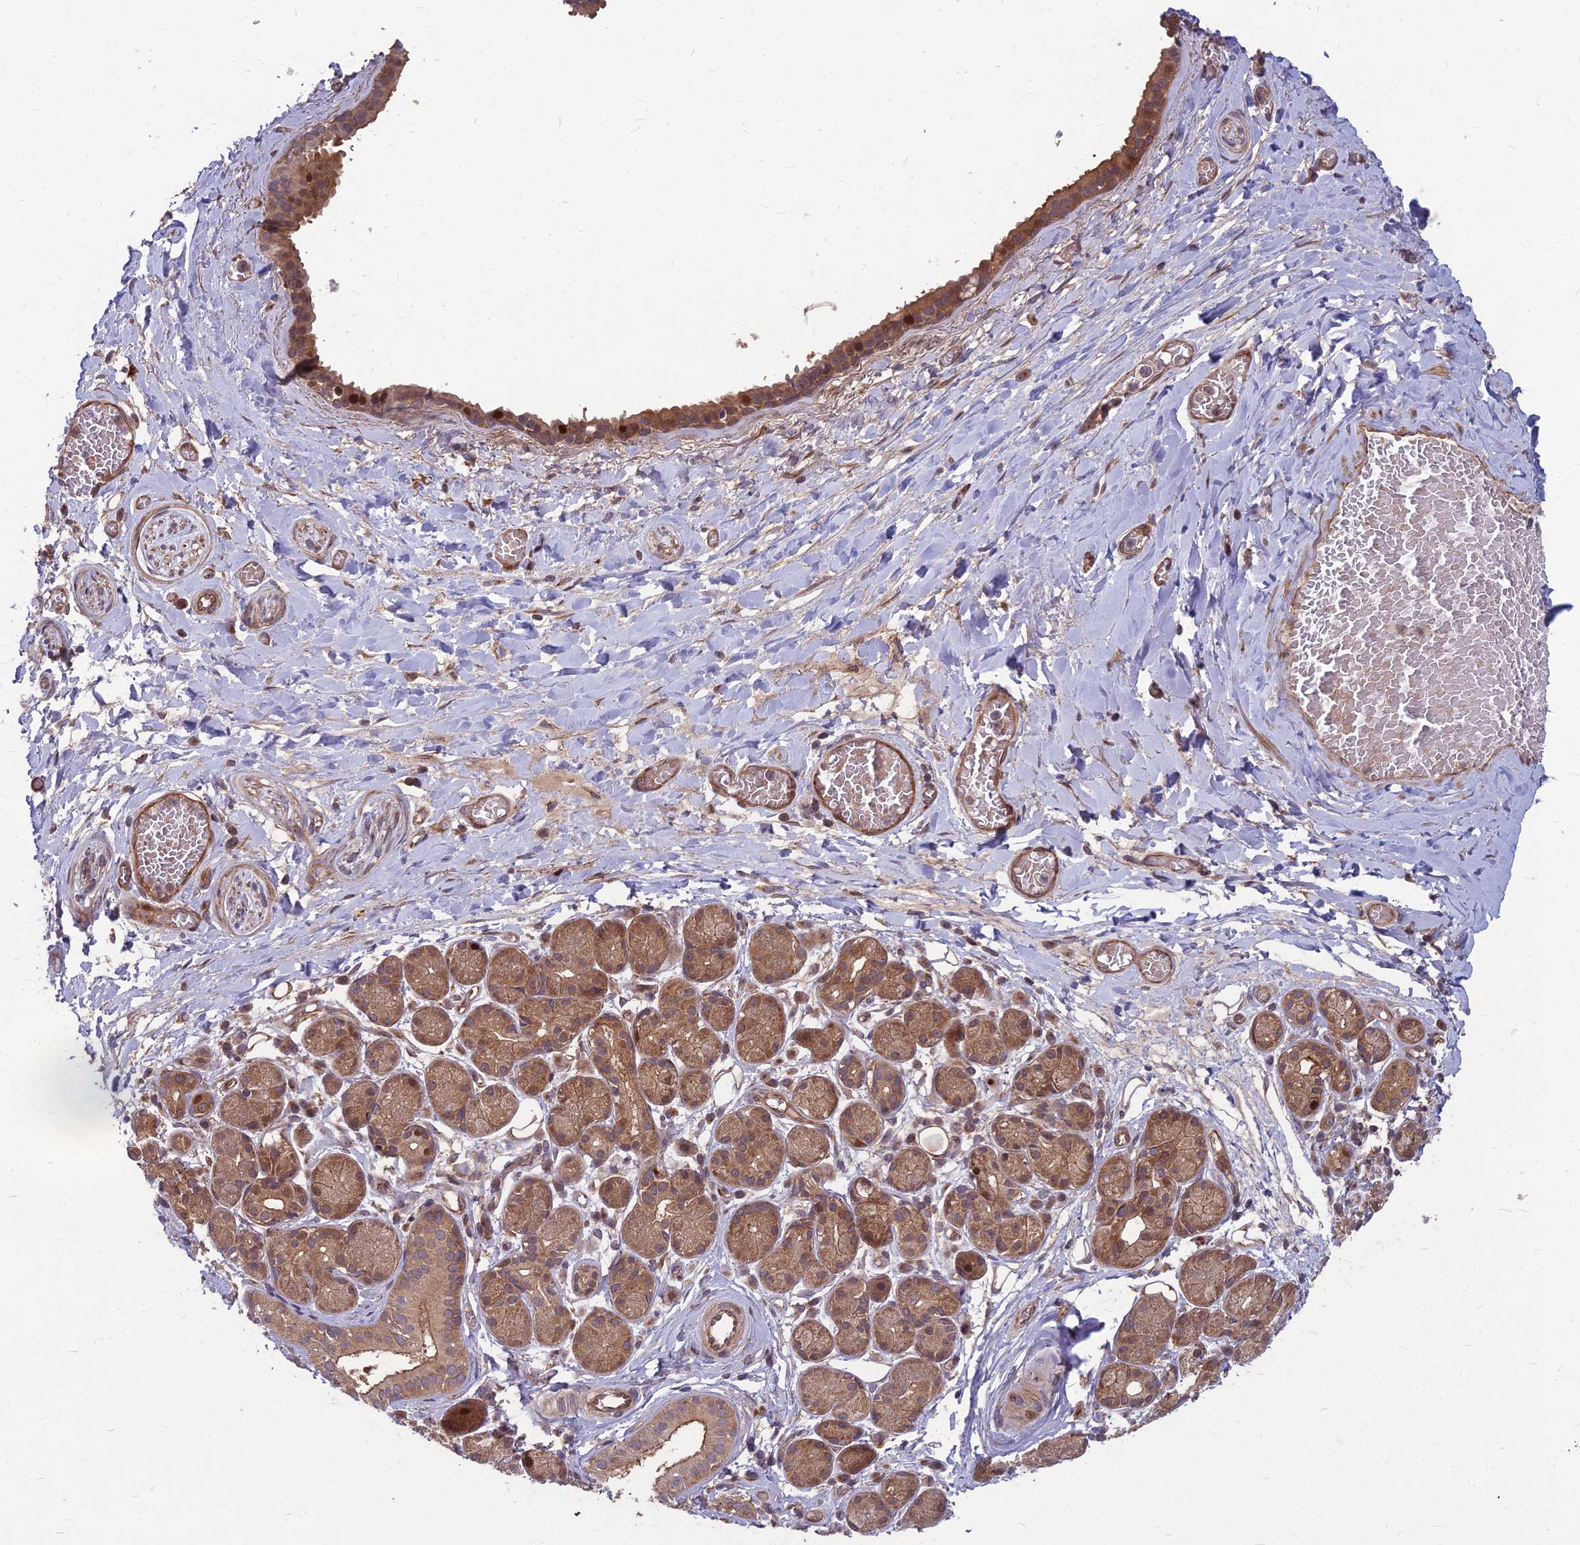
{"staining": {"intensity": "negative", "quantity": "none", "location": "none"}, "tissue": "adipose tissue", "cell_type": "Adipocytes", "image_type": "normal", "snomed": [{"axis": "morphology", "description": "Normal tissue, NOS"}, {"axis": "topography", "description": "Salivary gland"}, {"axis": "topography", "description": "Peripheral nerve tissue"}], "caption": "A high-resolution micrograph shows IHC staining of unremarkable adipose tissue, which demonstrates no significant expression in adipocytes.", "gene": "MFSD8", "patient": {"sex": "male", "age": 62}}